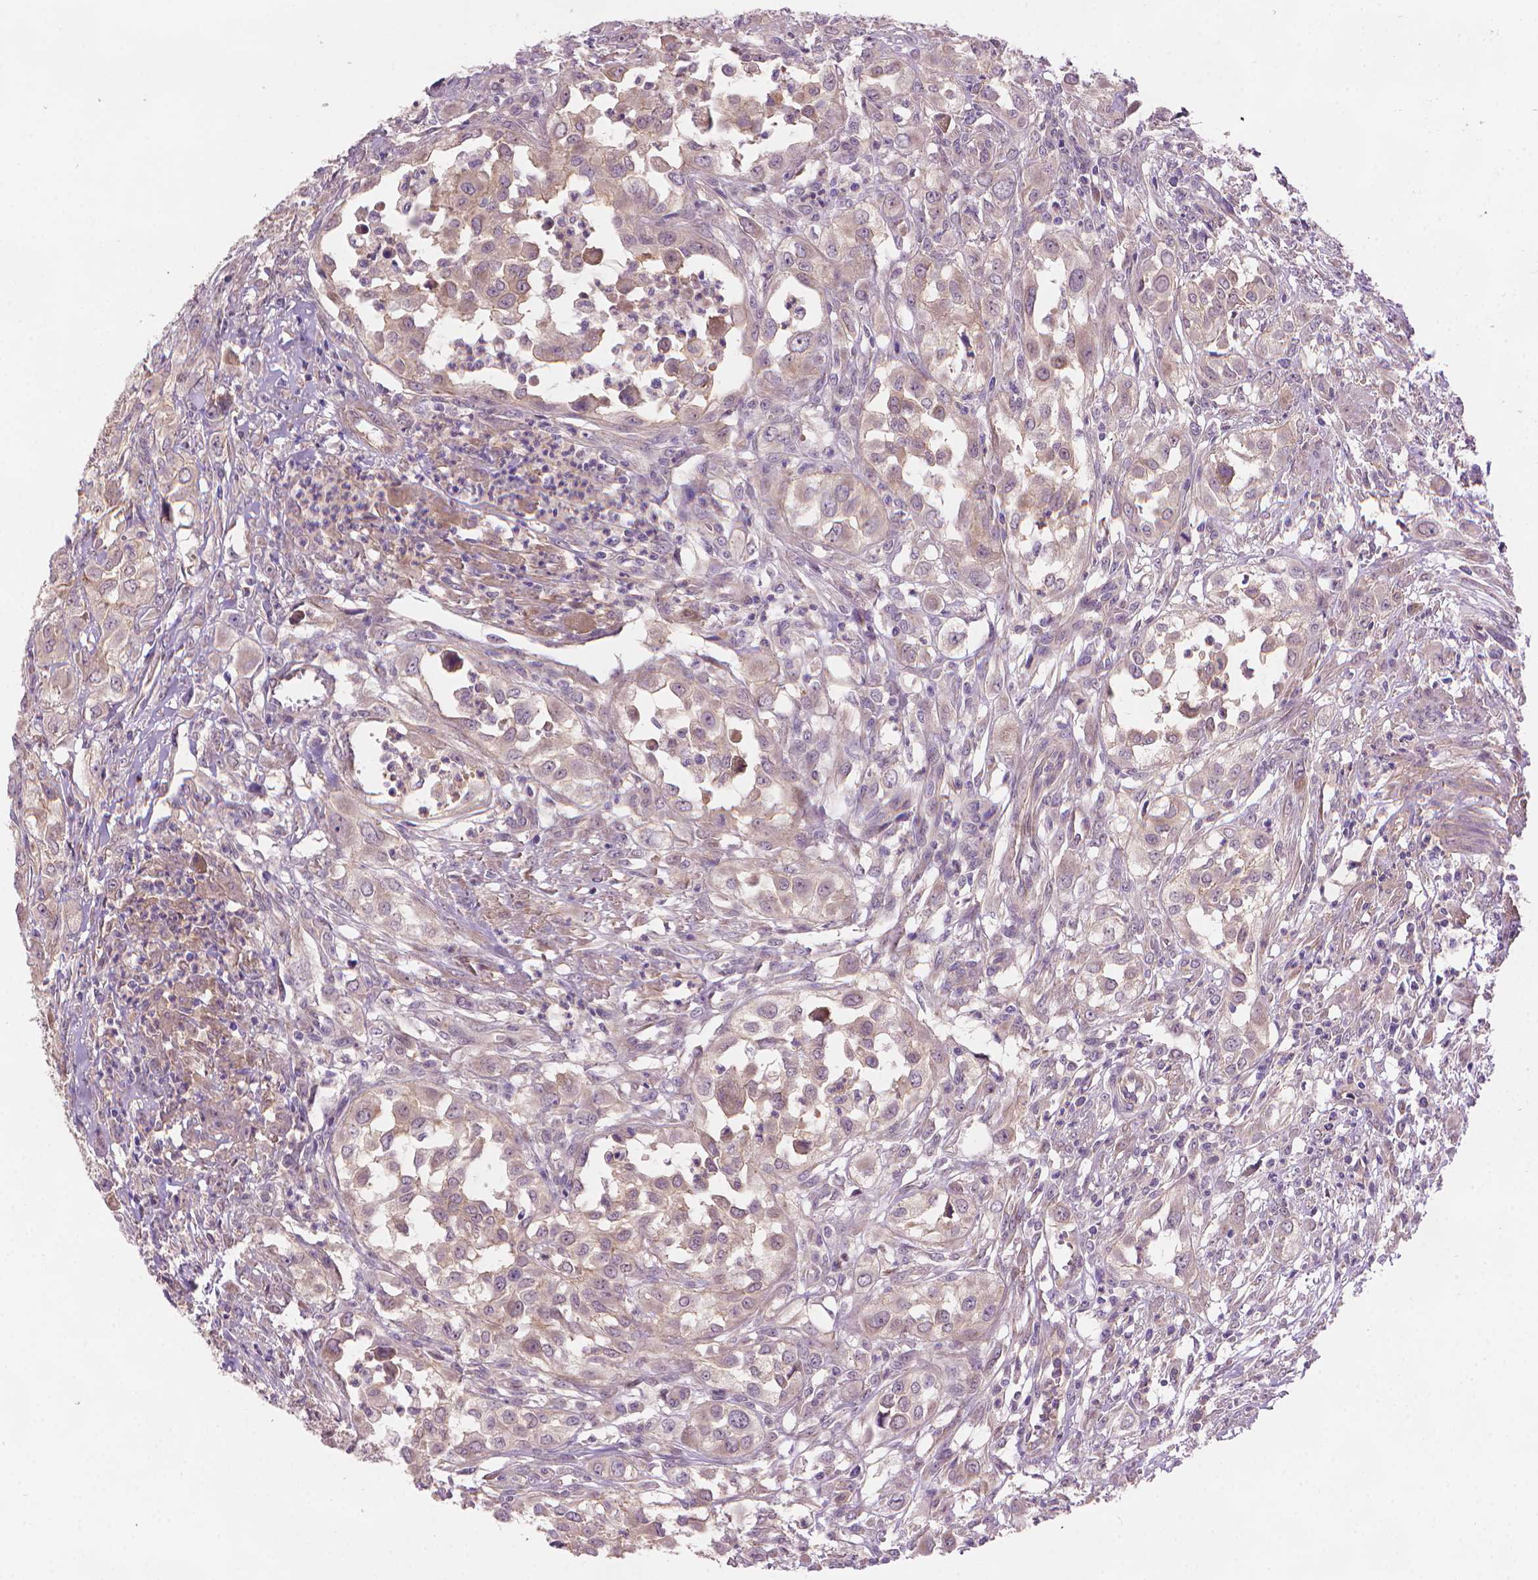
{"staining": {"intensity": "weak", "quantity": "<25%", "location": "cytoplasmic/membranous"}, "tissue": "urothelial cancer", "cell_type": "Tumor cells", "image_type": "cancer", "snomed": [{"axis": "morphology", "description": "Urothelial carcinoma, High grade"}, {"axis": "topography", "description": "Urinary bladder"}], "caption": "Tumor cells are negative for brown protein staining in urothelial cancer.", "gene": "AMMECR1", "patient": {"sex": "male", "age": 67}}